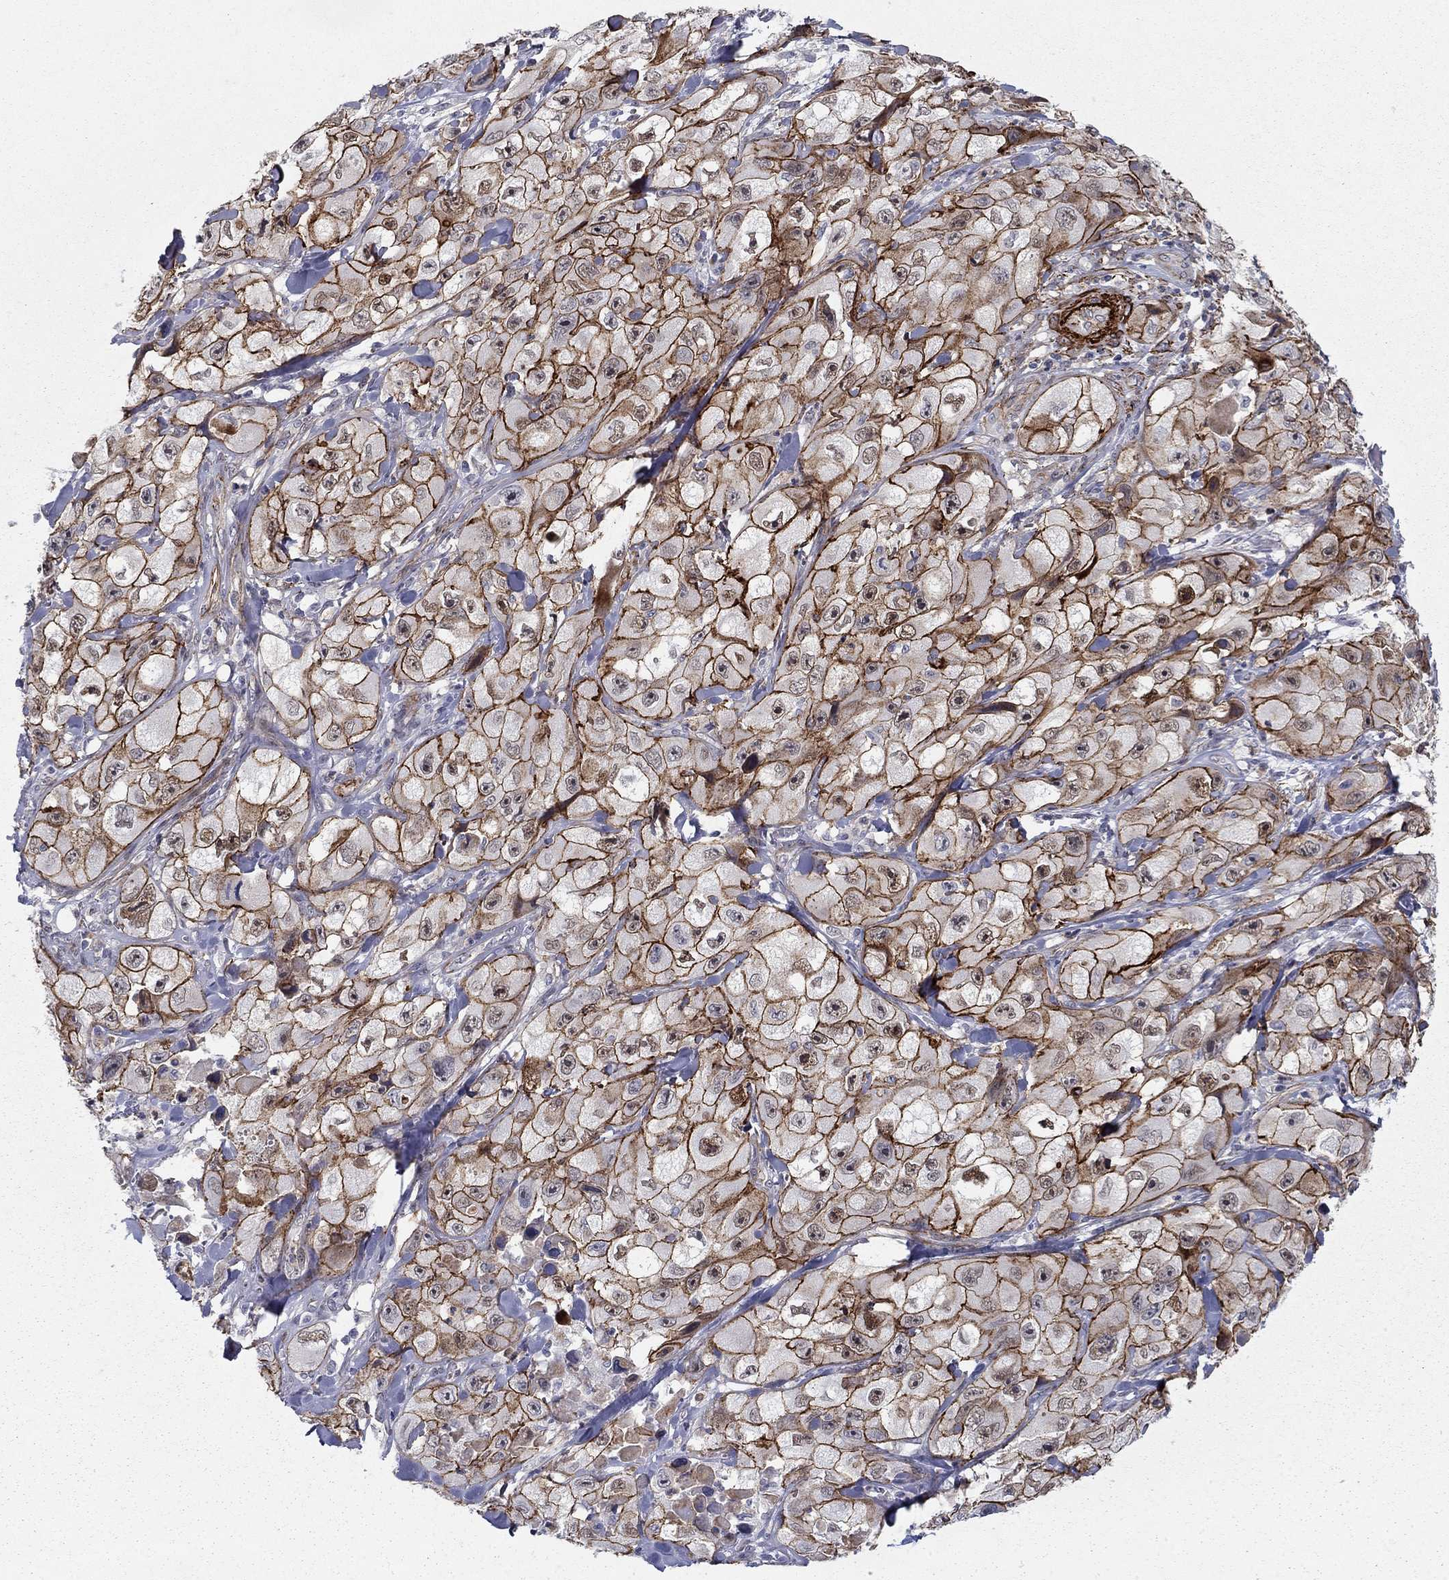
{"staining": {"intensity": "strong", "quantity": ">75%", "location": "cytoplasmic/membranous"}, "tissue": "skin cancer", "cell_type": "Tumor cells", "image_type": "cancer", "snomed": [{"axis": "morphology", "description": "Squamous cell carcinoma, NOS"}, {"axis": "topography", "description": "Skin"}, {"axis": "topography", "description": "Subcutis"}], "caption": "High-power microscopy captured an immunohistochemistry (IHC) image of skin cancer (squamous cell carcinoma), revealing strong cytoplasmic/membranous positivity in approximately >75% of tumor cells. (Brightfield microscopy of DAB IHC at high magnification).", "gene": "KRBA1", "patient": {"sex": "male", "age": 73}}